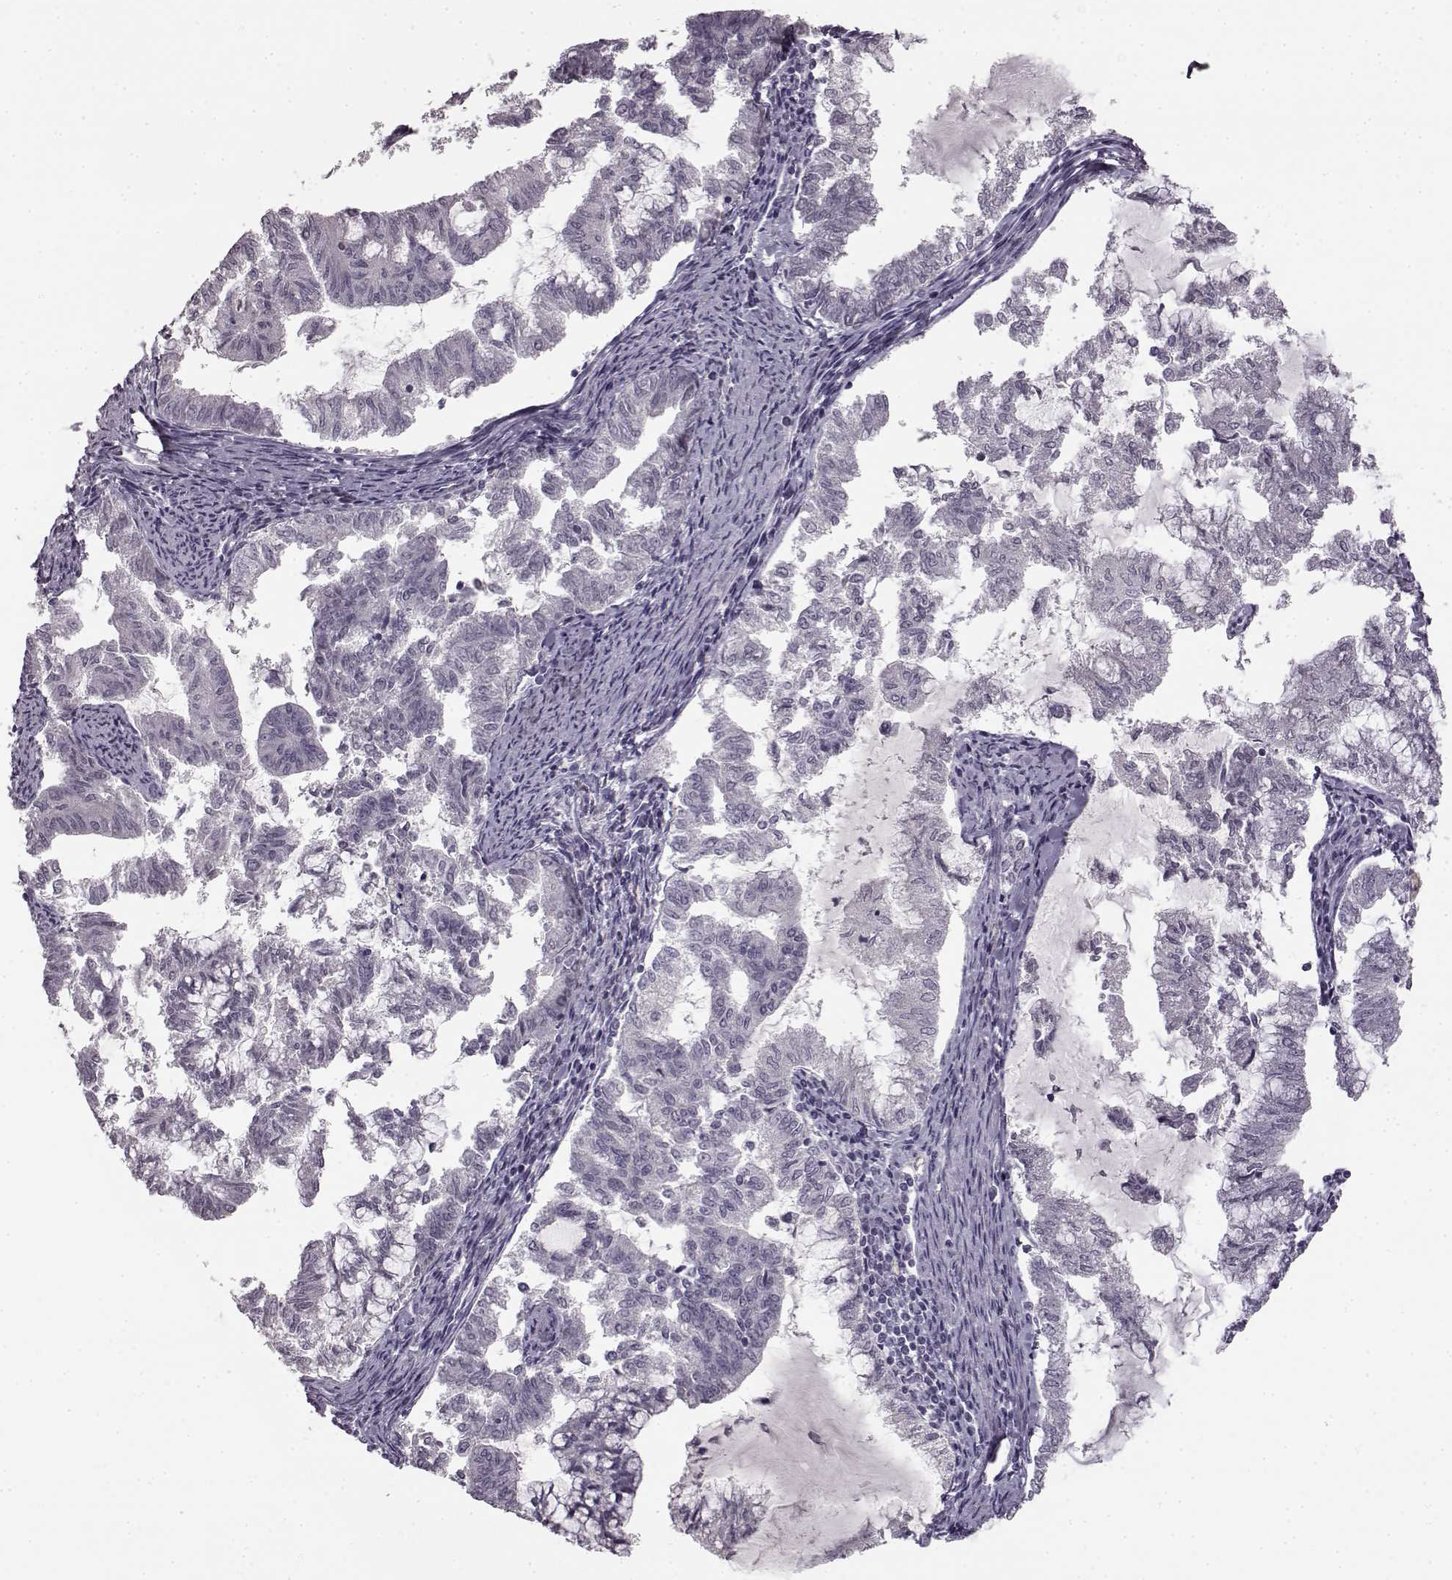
{"staining": {"intensity": "negative", "quantity": "none", "location": "none"}, "tissue": "endometrial cancer", "cell_type": "Tumor cells", "image_type": "cancer", "snomed": [{"axis": "morphology", "description": "Adenocarcinoma, NOS"}, {"axis": "topography", "description": "Endometrium"}], "caption": "High magnification brightfield microscopy of endometrial cancer stained with DAB (brown) and counterstained with hematoxylin (blue): tumor cells show no significant staining.", "gene": "LHB", "patient": {"sex": "female", "age": 79}}